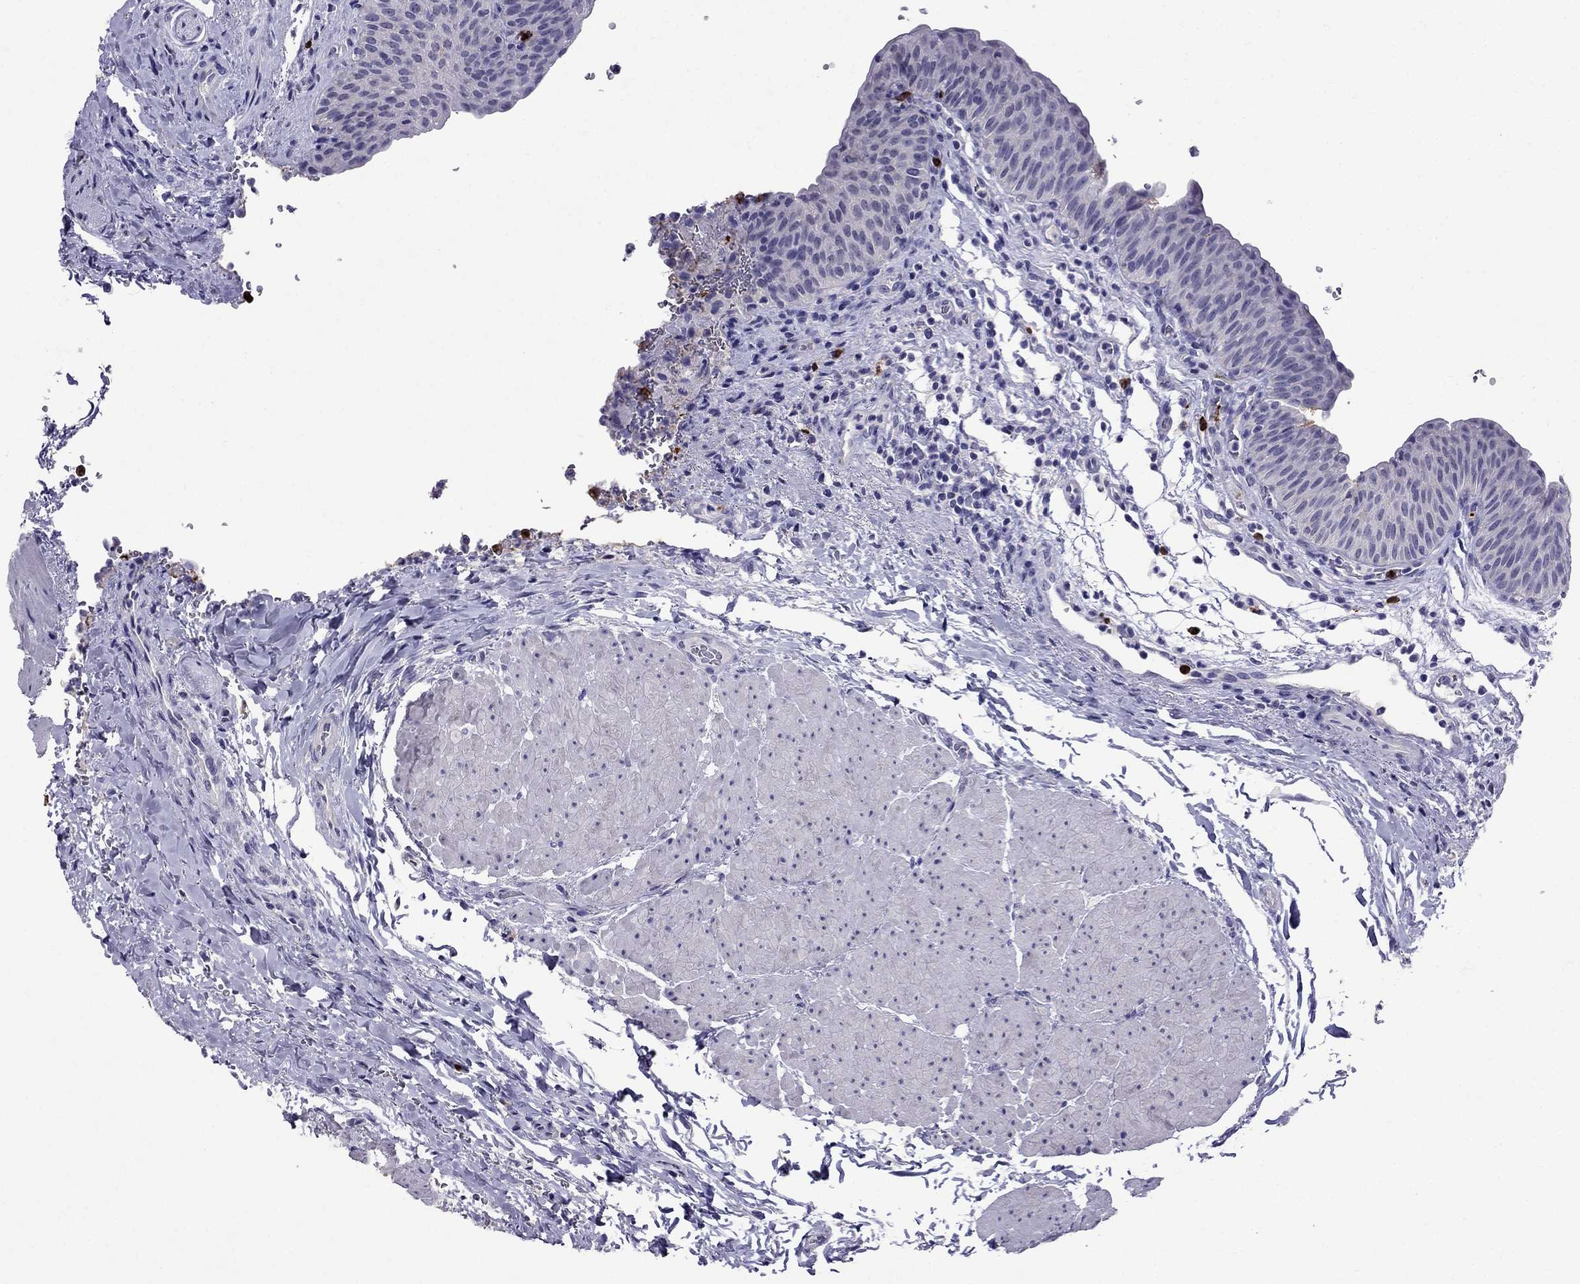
{"staining": {"intensity": "strong", "quantity": "<25%", "location": "cytoplasmic/membranous"}, "tissue": "urinary bladder", "cell_type": "Urothelial cells", "image_type": "normal", "snomed": [{"axis": "morphology", "description": "Normal tissue, NOS"}, {"axis": "topography", "description": "Urinary bladder"}], "caption": "The photomicrograph shows immunohistochemical staining of benign urinary bladder. There is strong cytoplasmic/membranous positivity is identified in about <25% of urothelial cells.", "gene": "OLFM4", "patient": {"sex": "male", "age": 66}}